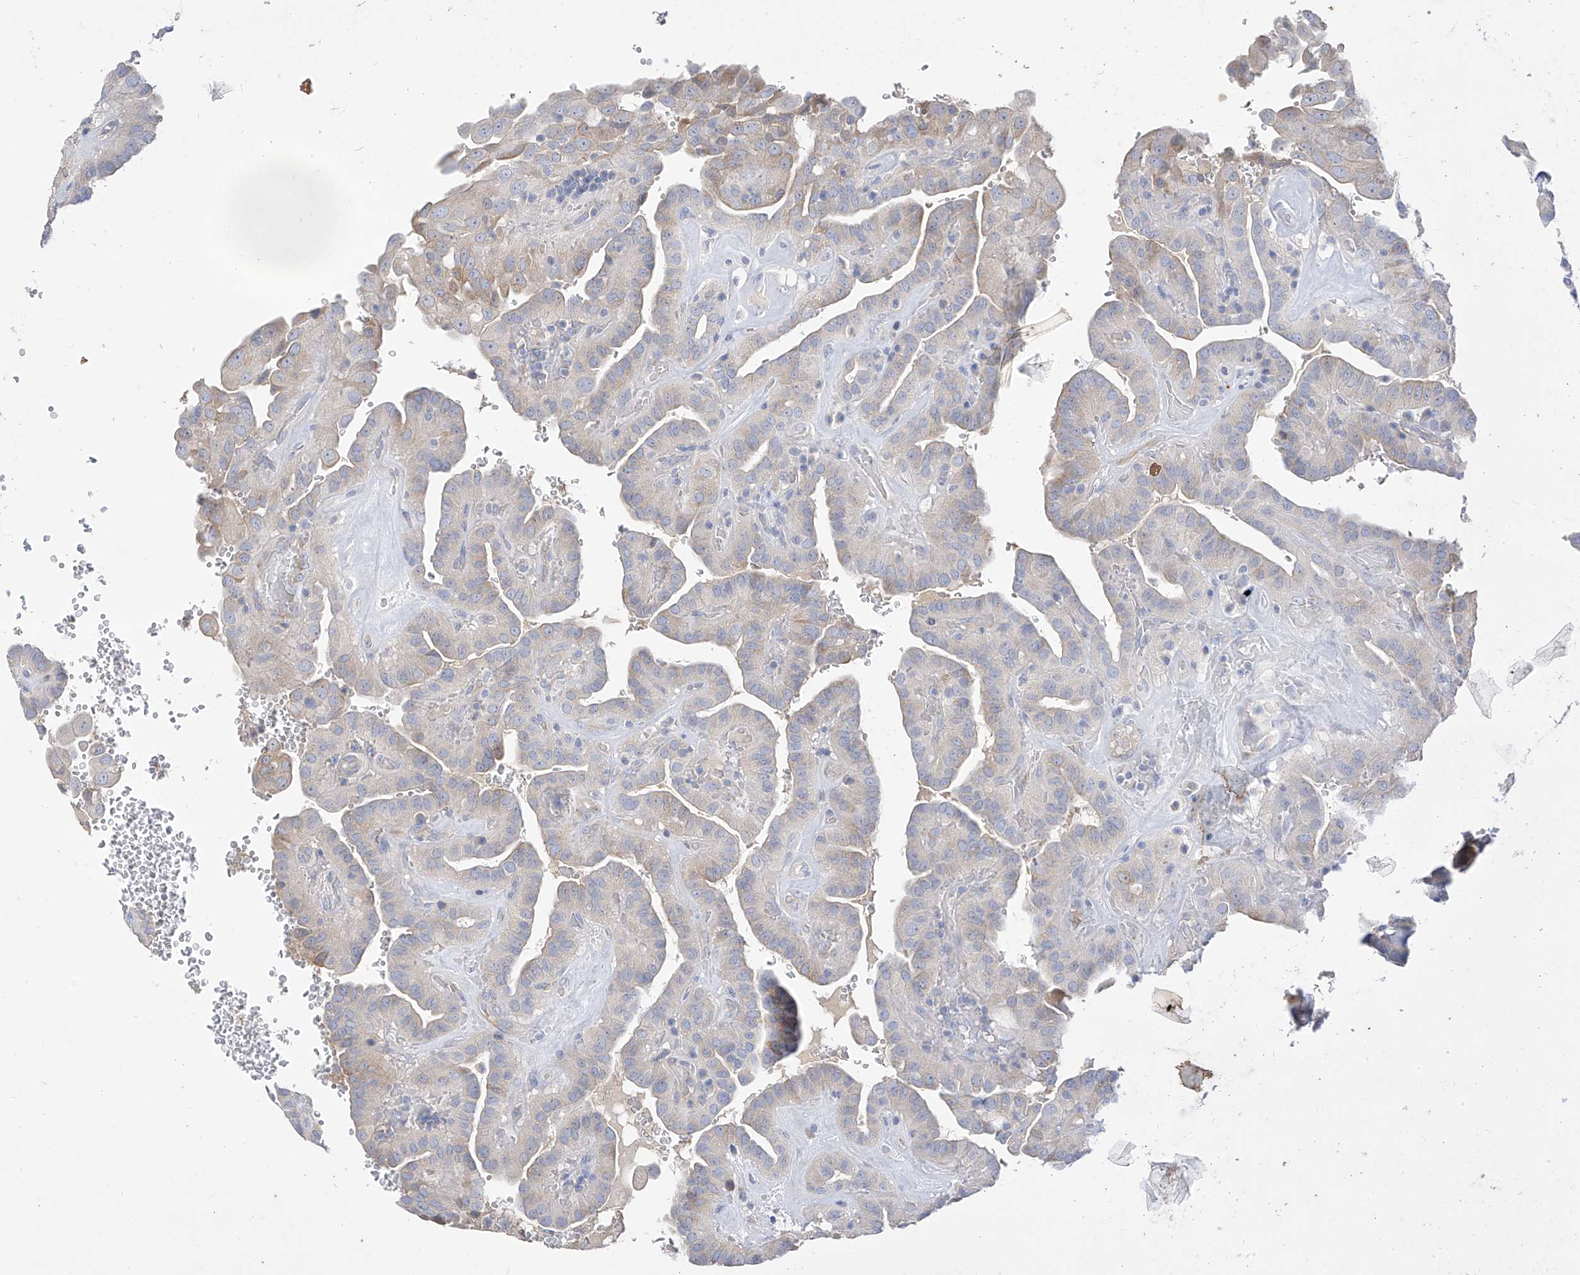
{"staining": {"intensity": "weak", "quantity": "25%-75%", "location": "cytoplasmic/membranous"}, "tissue": "thyroid cancer", "cell_type": "Tumor cells", "image_type": "cancer", "snomed": [{"axis": "morphology", "description": "Papillary adenocarcinoma, NOS"}, {"axis": "topography", "description": "Thyroid gland"}], "caption": "An image of thyroid cancer stained for a protein displays weak cytoplasmic/membranous brown staining in tumor cells.", "gene": "RASA2", "patient": {"sex": "male", "age": 77}}